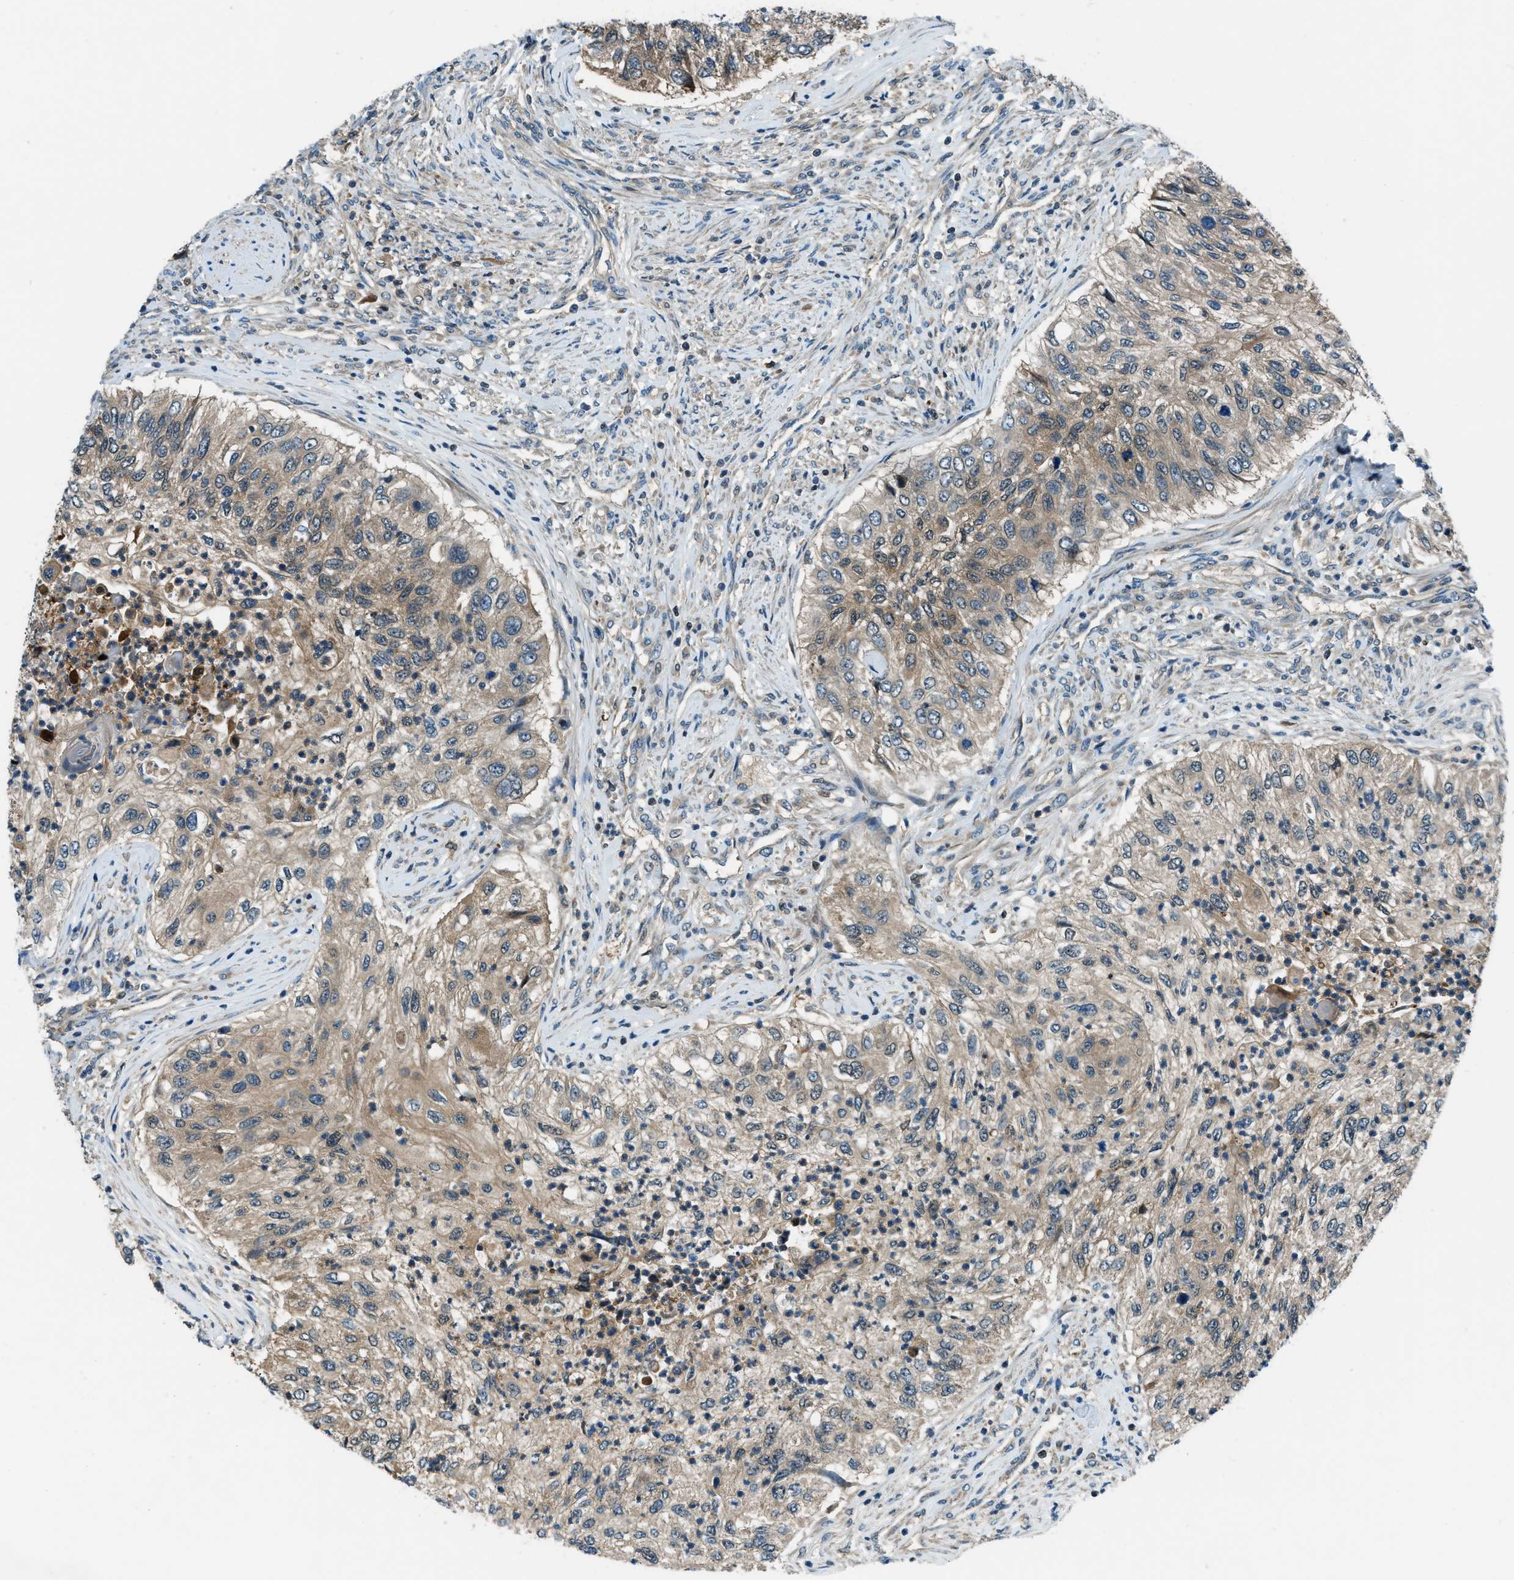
{"staining": {"intensity": "moderate", "quantity": "25%-75%", "location": "cytoplasmic/membranous"}, "tissue": "urothelial cancer", "cell_type": "Tumor cells", "image_type": "cancer", "snomed": [{"axis": "morphology", "description": "Urothelial carcinoma, High grade"}, {"axis": "topography", "description": "Urinary bladder"}], "caption": "Moderate cytoplasmic/membranous expression for a protein is identified in approximately 25%-75% of tumor cells of urothelial carcinoma (high-grade) using immunohistochemistry.", "gene": "HEBP2", "patient": {"sex": "female", "age": 60}}